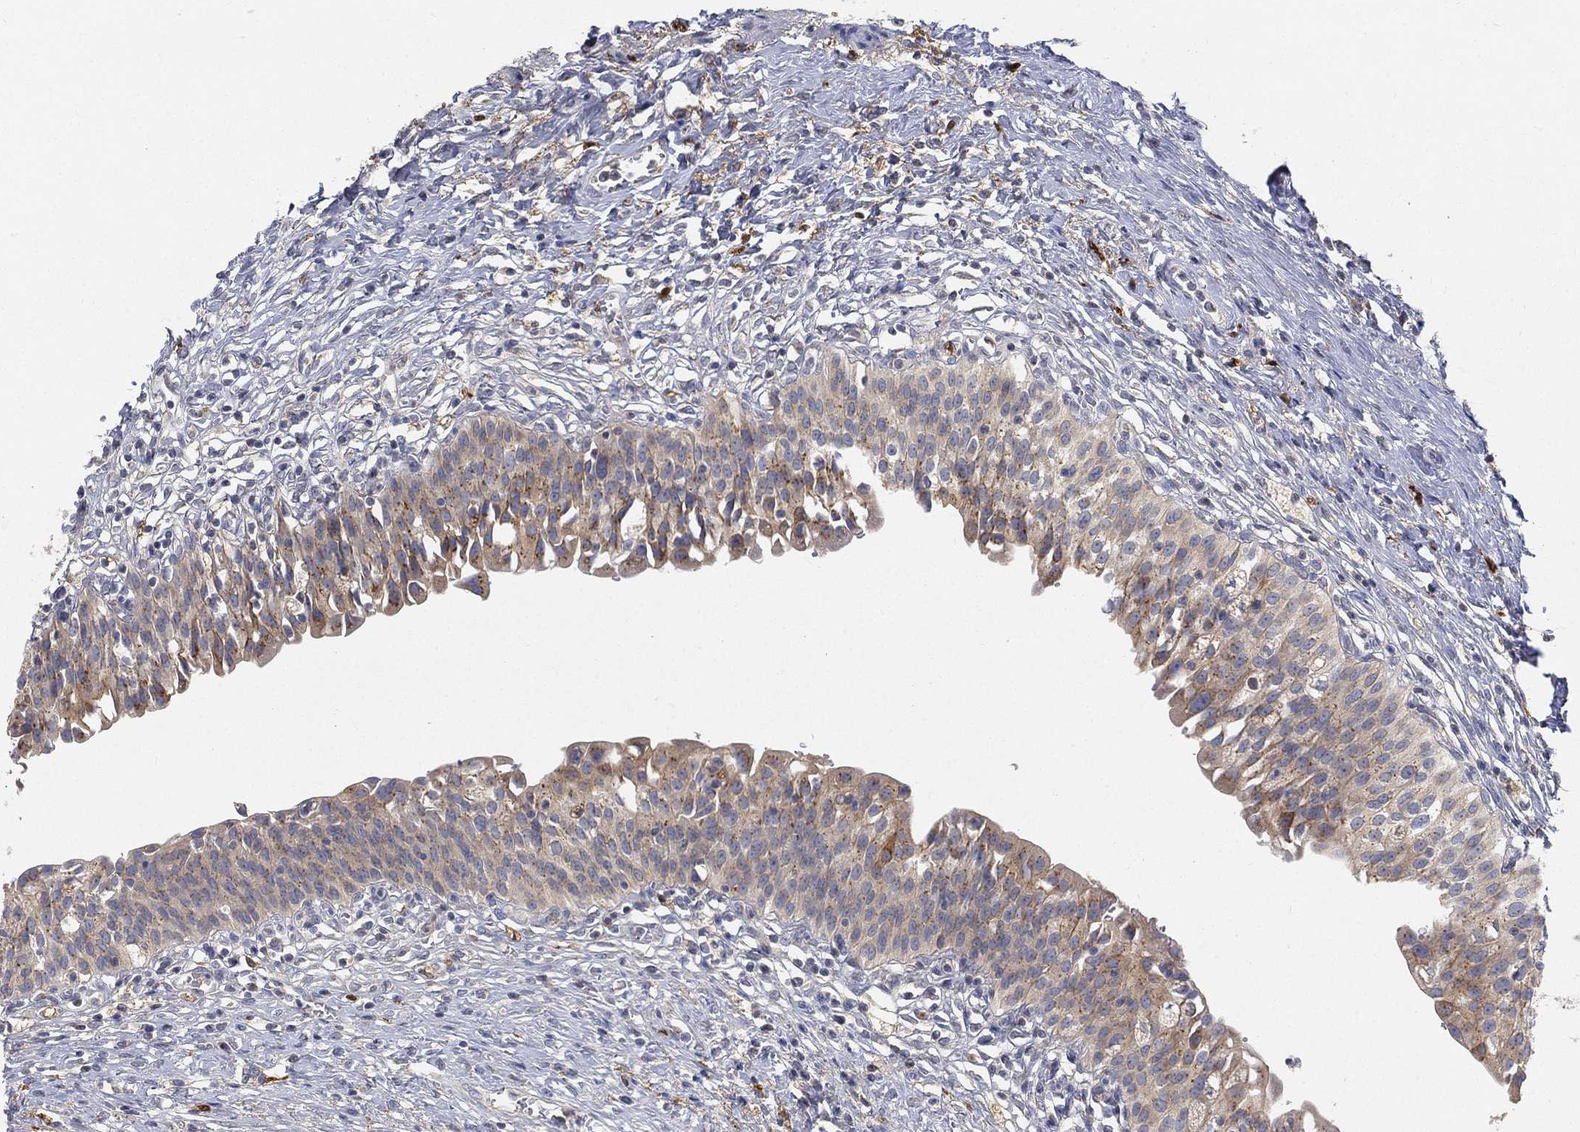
{"staining": {"intensity": "moderate", "quantity": "<25%", "location": "cytoplasmic/membranous"}, "tissue": "urinary bladder", "cell_type": "Urothelial cells", "image_type": "normal", "snomed": [{"axis": "morphology", "description": "Normal tissue, NOS"}, {"axis": "topography", "description": "Urinary bladder"}], "caption": "Urinary bladder stained for a protein exhibits moderate cytoplasmic/membranous positivity in urothelial cells. Using DAB (3,3'-diaminobenzidine) (brown) and hematoxylin (blue) stains, captured at high magnification using brightfield microscopy.", "gene": "CTSL", "patient": {"sex": "male", "age": 76}}